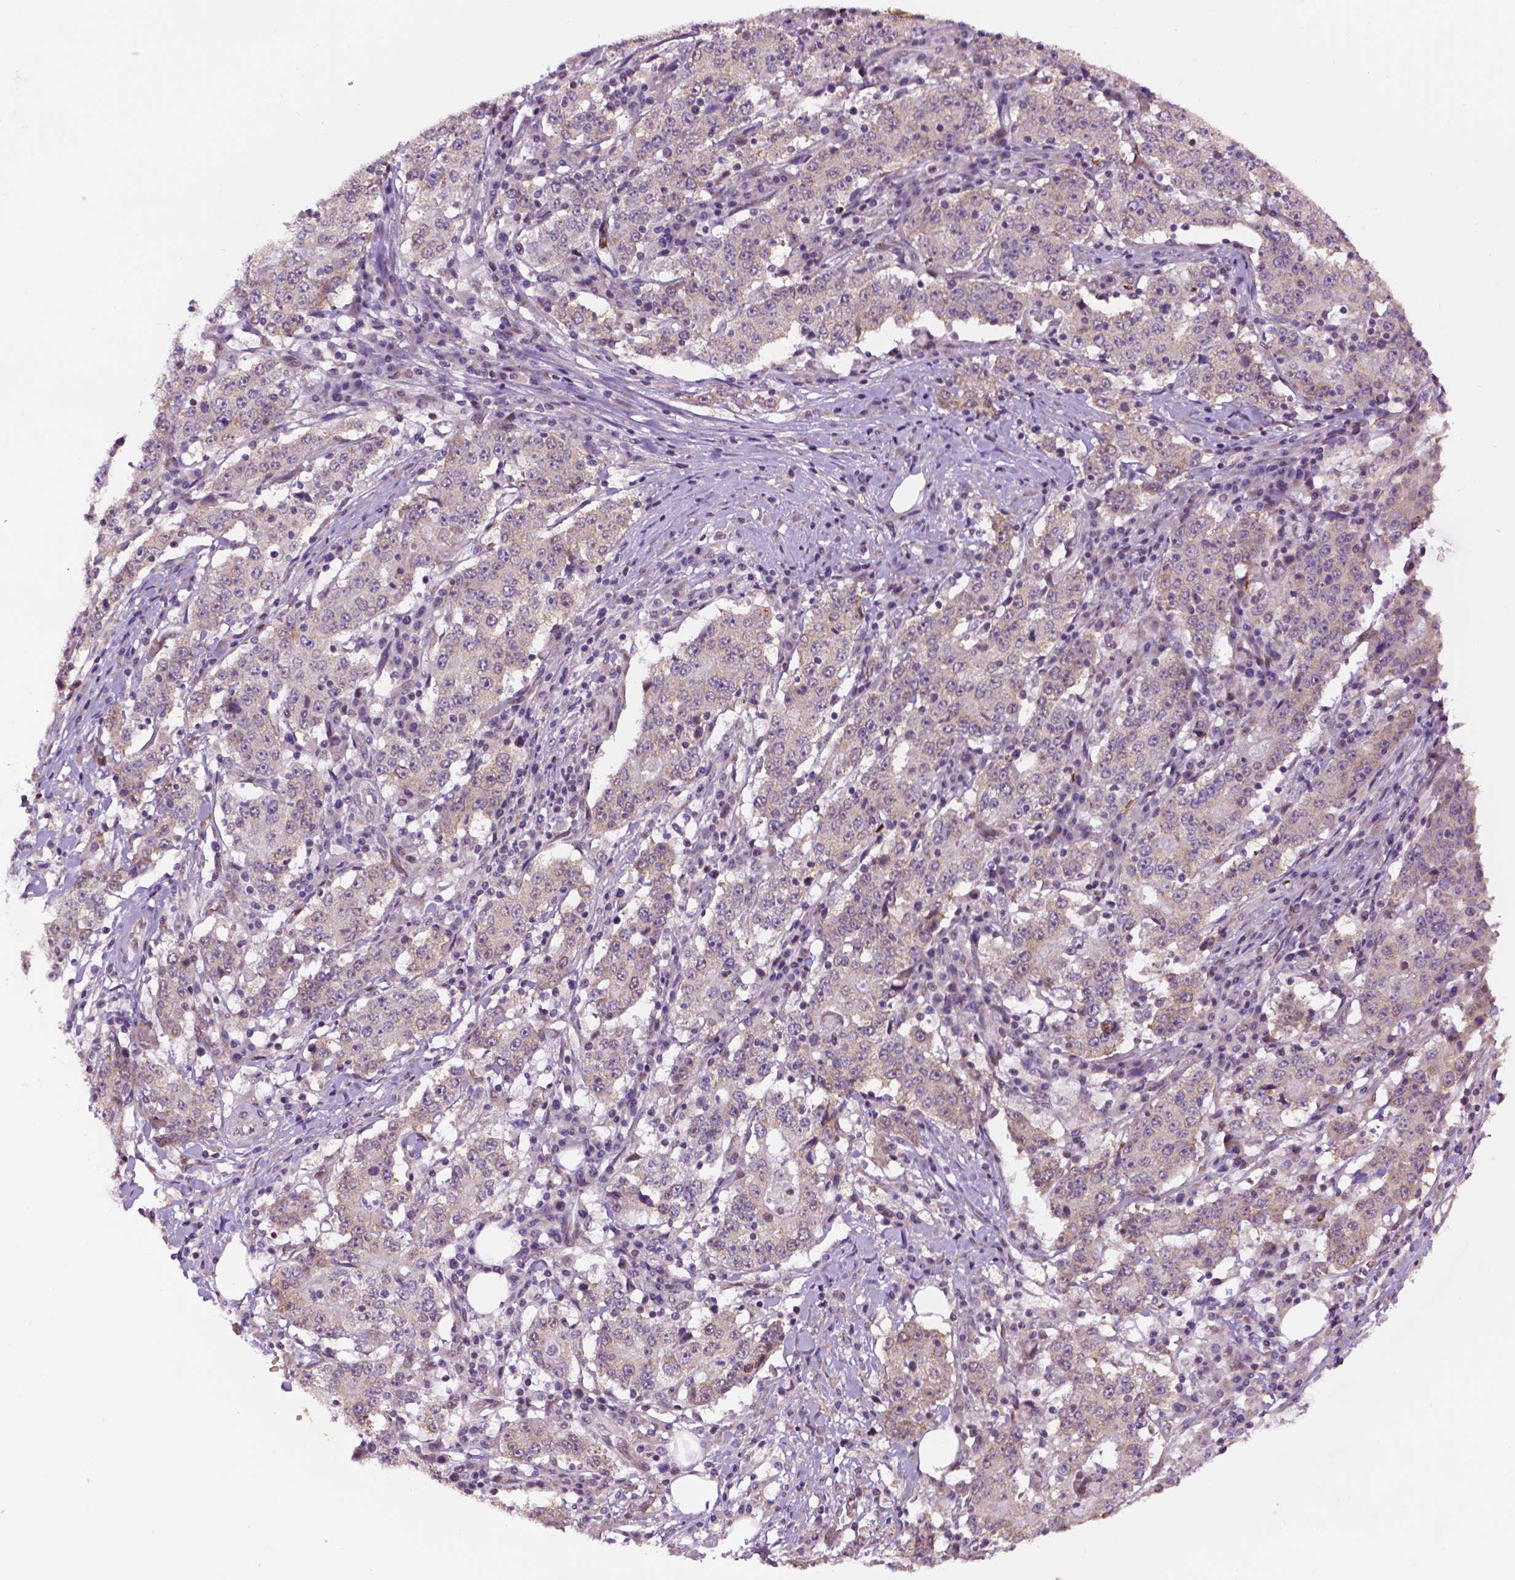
{"staining": {"intensity": "negative", "quantity": "none", "location": "none"}, "tissue": "stomach cancer", "cell_type": "Tumor cells", "image_type": "cancer", "snomed": [{"axis": "morphology", "description": "Adenocarcinoma, NOS"}, {"axis": "topography", "description": "Stomach"}], "caption": "High power microscopy histopathology image of an immunohistochemistry (IHC) photomicrograph of adenocarcinoma (stomach), revealing no significant staining in tumor cells. (DAB immunohistochemistry (IHC), high magnification).", "gene": "ZNF41", "patient": {"sex": "male", "age": 59}}